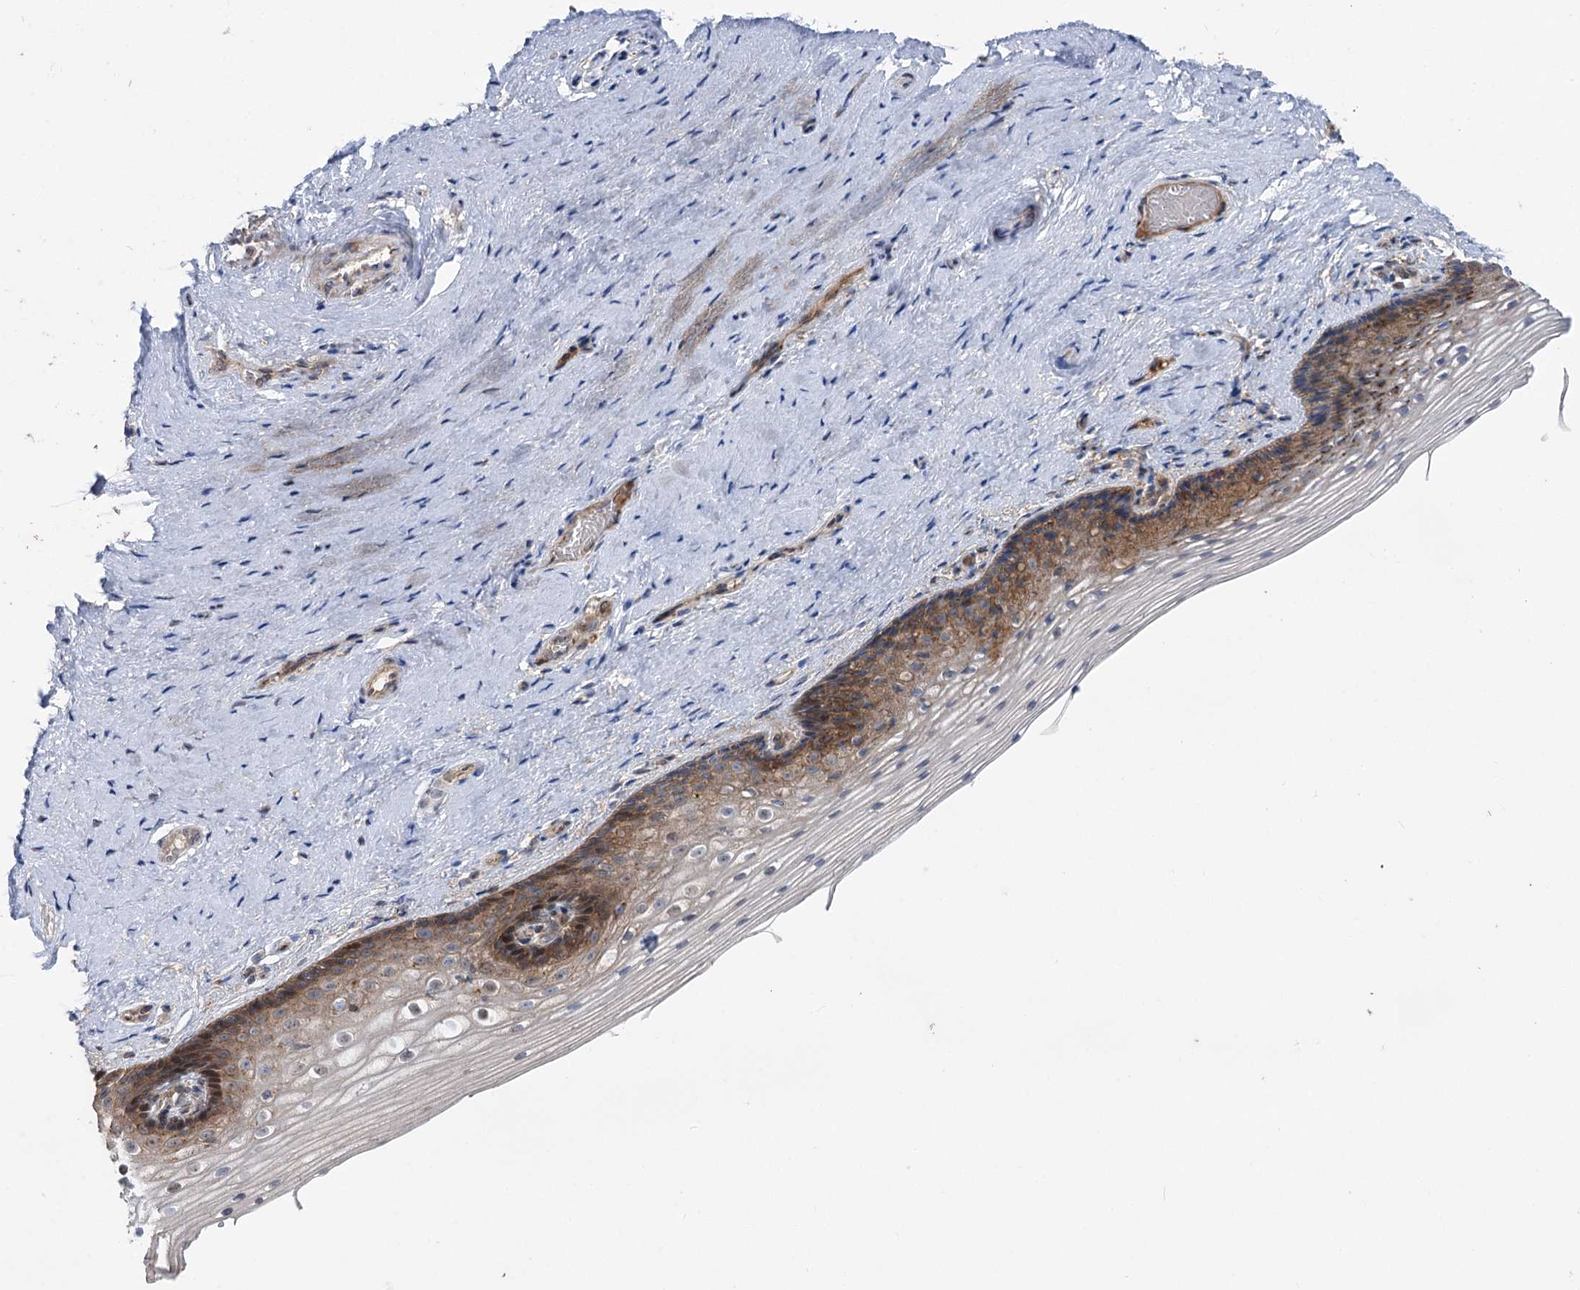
{"staining": {"intensity": "moderate", "quantity": "25%-75%", "location": "cytoplasmic/membranous,nuclear"}, "tissue": "vagina", "cell_type": "Squamous epithelial cells", "image_type": "normal", "snomed": [{"axis": "morphology", "description": "Normal tissue, NOS"}, {"axis": "topography", "description": "Vagina"}], "caption": "Vagina stained with immunohistochemistry reveals moderate cytoplasmic/membranous,nuclear staining in about 25%-75% of squamous epithelial cells. The protein of interest is stained brown, and the nuclei are stained in blue (DAB IHC with brightfield microscopy, high magnification).", "gene": "STX6", "patient": {"sex": "female", "age": 46}}